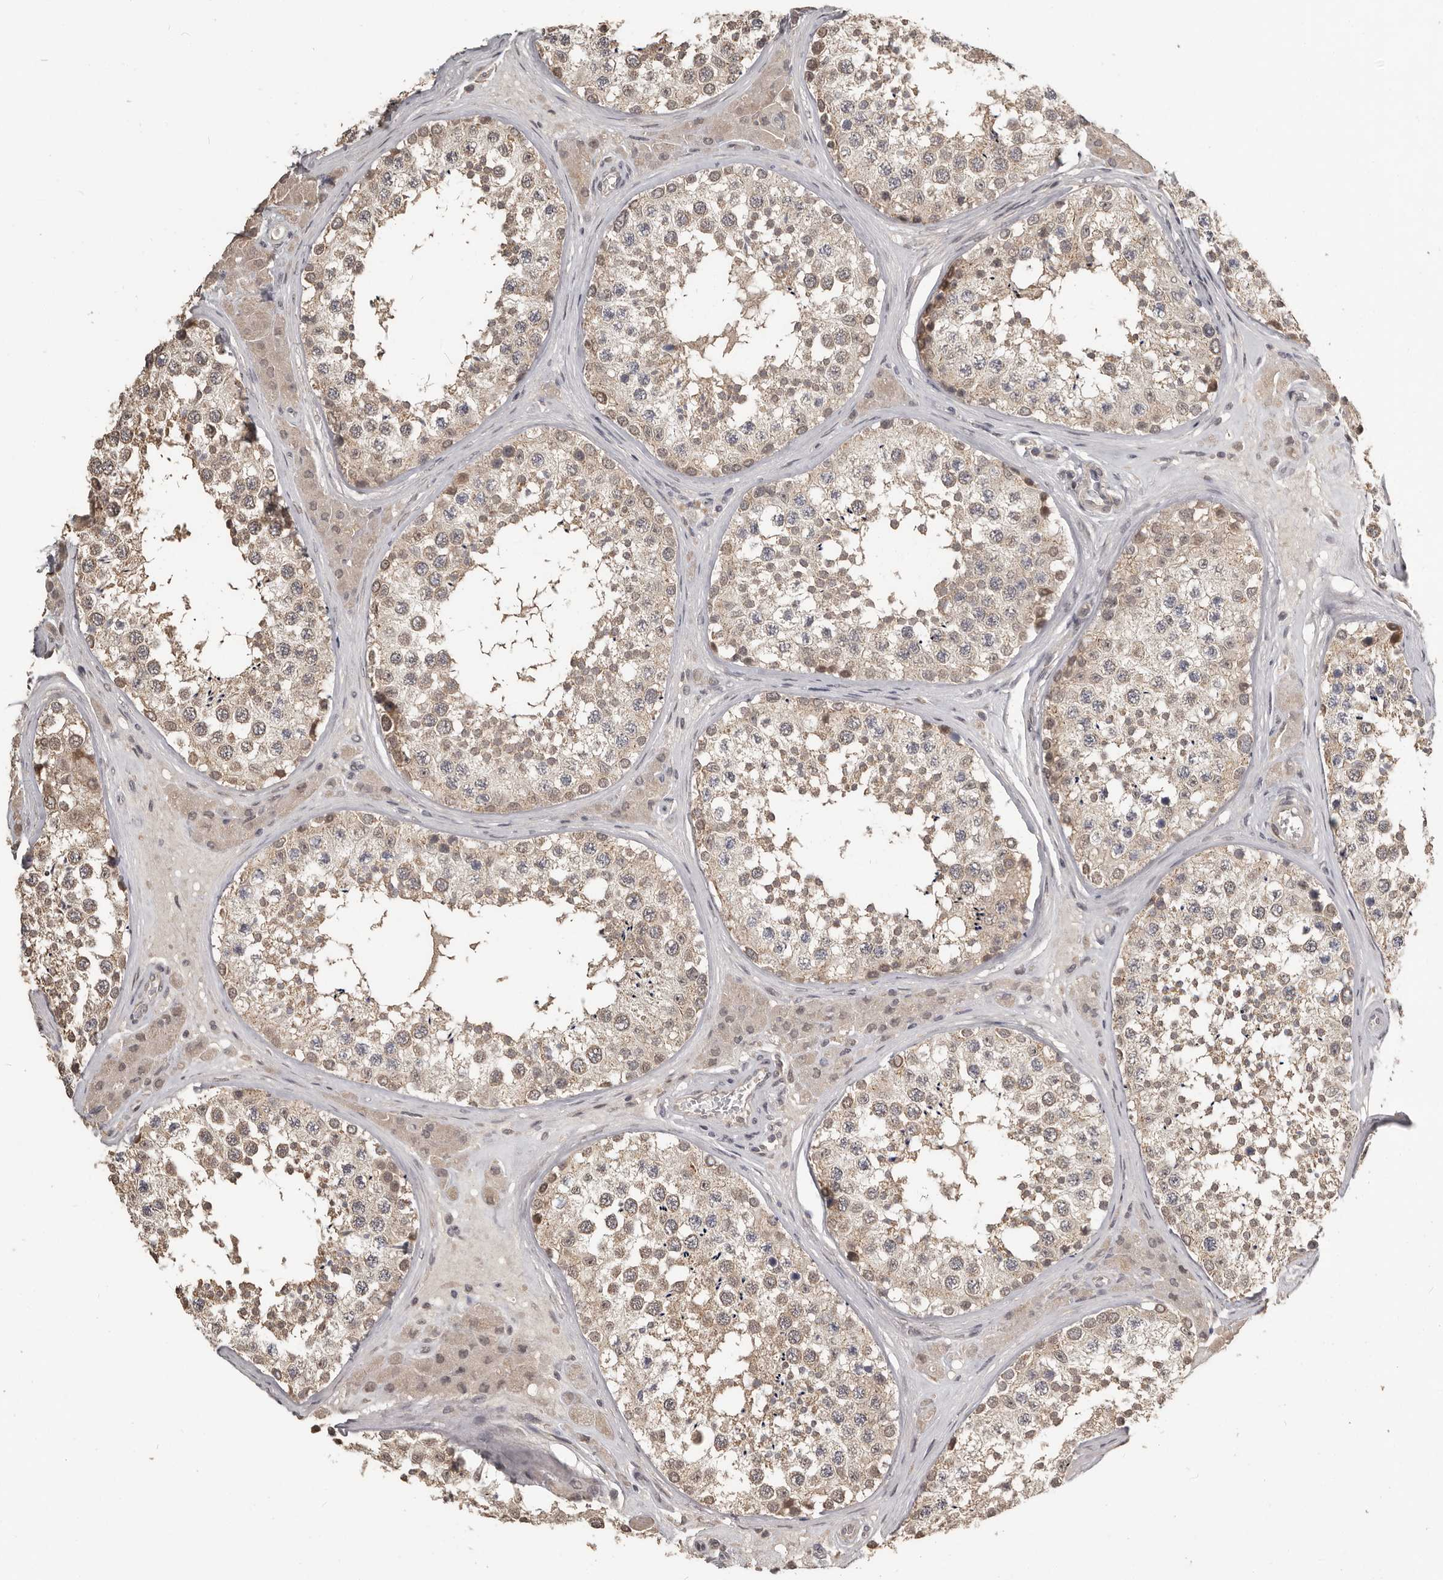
{"staining": {"intensity": "moderate", "quantity": ">75%", "location": "cytoplasmic/membranous"}, "tissue": "testis", "cell_type": "Cells in seminiferous ducts", "image_type": "normal", "snomed": [{"axis": "morphology", "description": "Normal tissue, NOS"}, {"axis": "topography", "description": "Testis"}], "caption": "Protein staining of unremarkable testis exhibits moderate cytoplasmic/membranous positivity in about >75% of cells in seminiferous ducts. Immunohistochemistry stains the protein in brown and the nuclei are stained blue.", "gene": "ZFP14", "patient": {"sex": "male", "age": 46}}